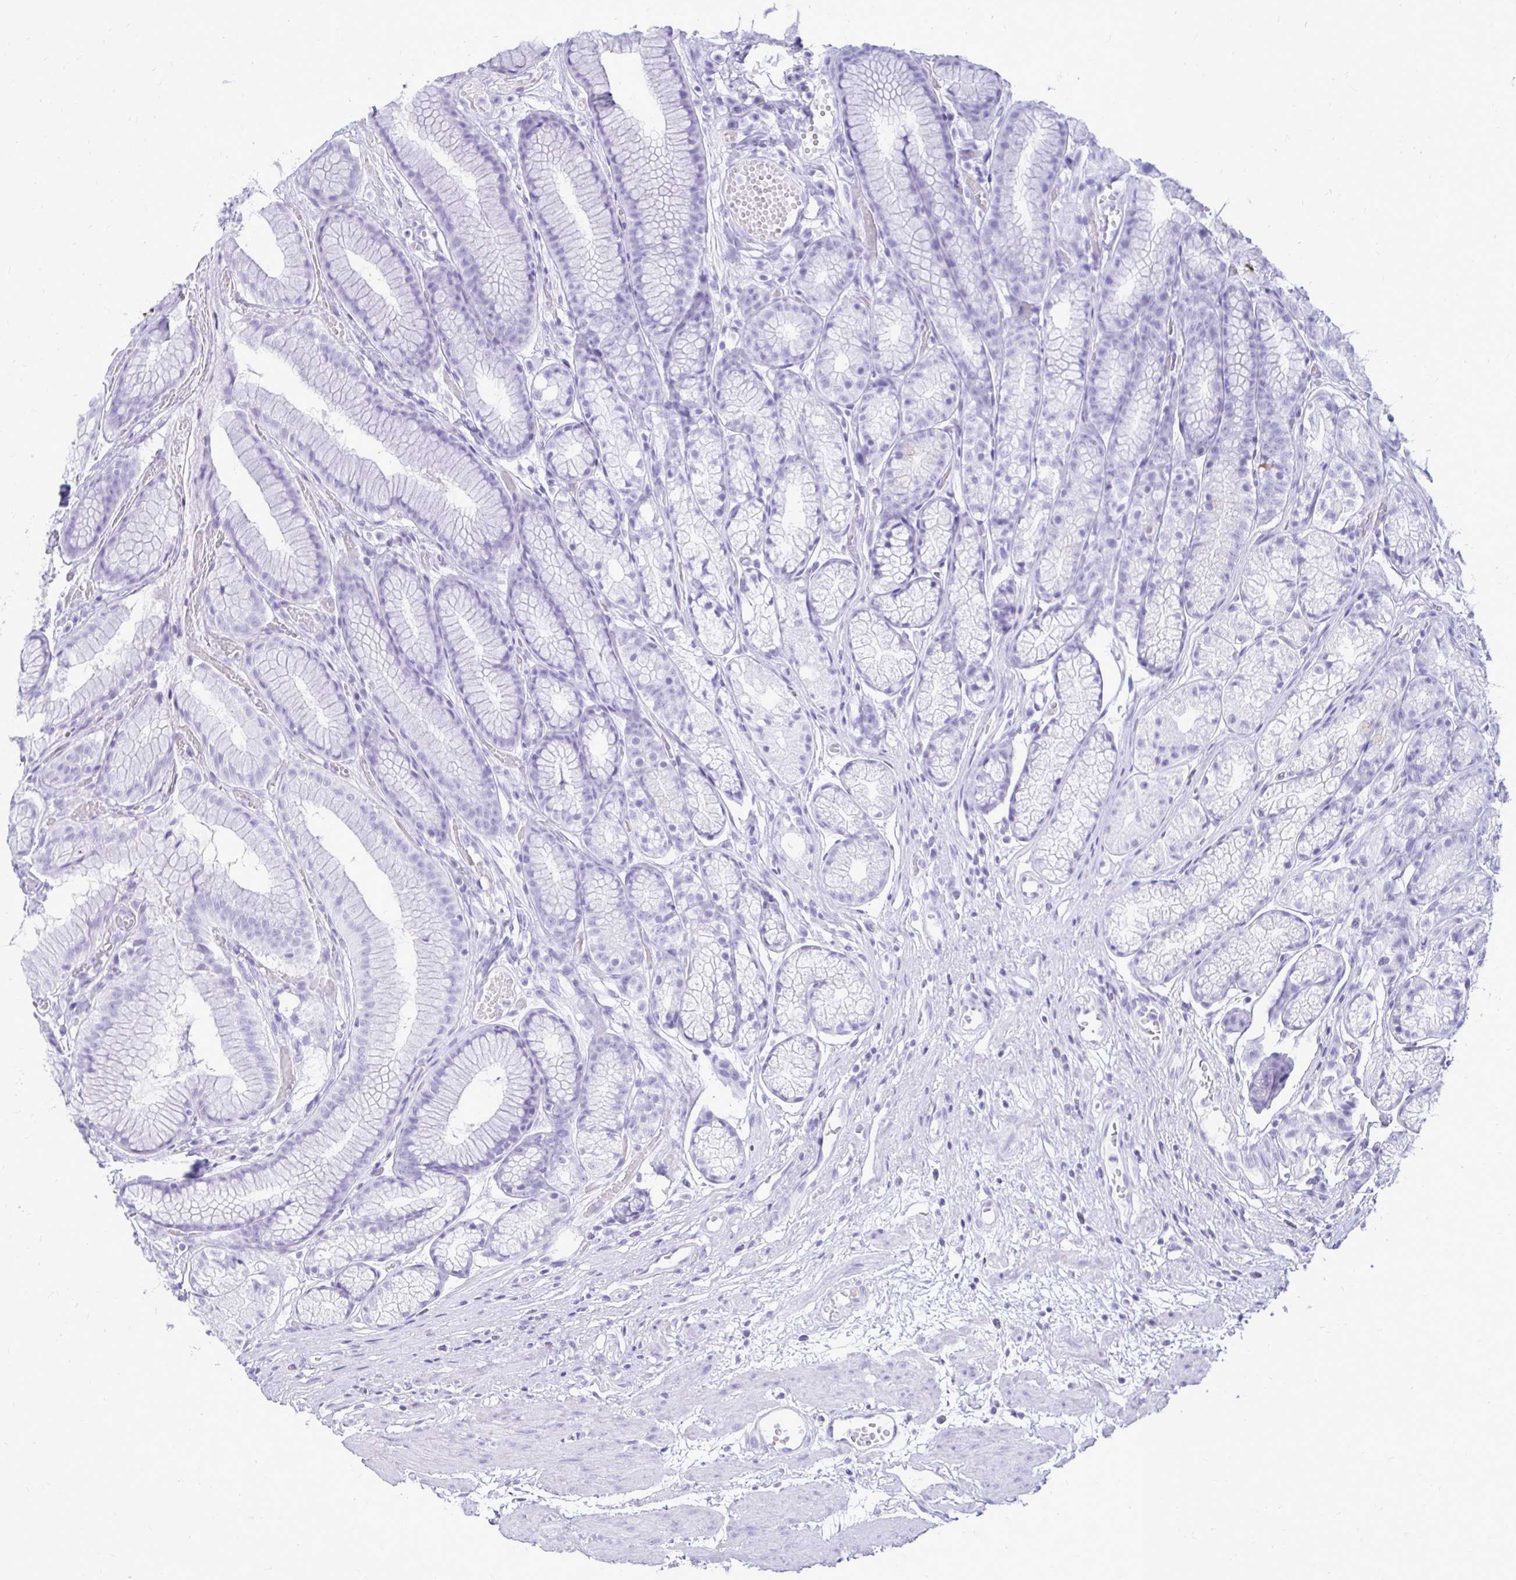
{"staining": {"intensity": "moderate", "quantity": "<25%", "location": "cytoplasmic/membranous"}, "tissue": "stomach", "cell_type": "Glandular cells", "image_type": "normal", "snomed": [{"axis": "morphology", "description": "Normal tissue, NOS"}, {"axis": "topography", "description": "Smooth muscle"}, {"axis": "topography", "description": "Stomach"}], "caption": "Immunohistochemistry of unremarkable stomach demonstrates low levels of moderate cytoplasmic/membranous positivity in about <25% of glandular cells.", "gene": "OR10R2", "patient": {"sex": "male", "age": 70}}